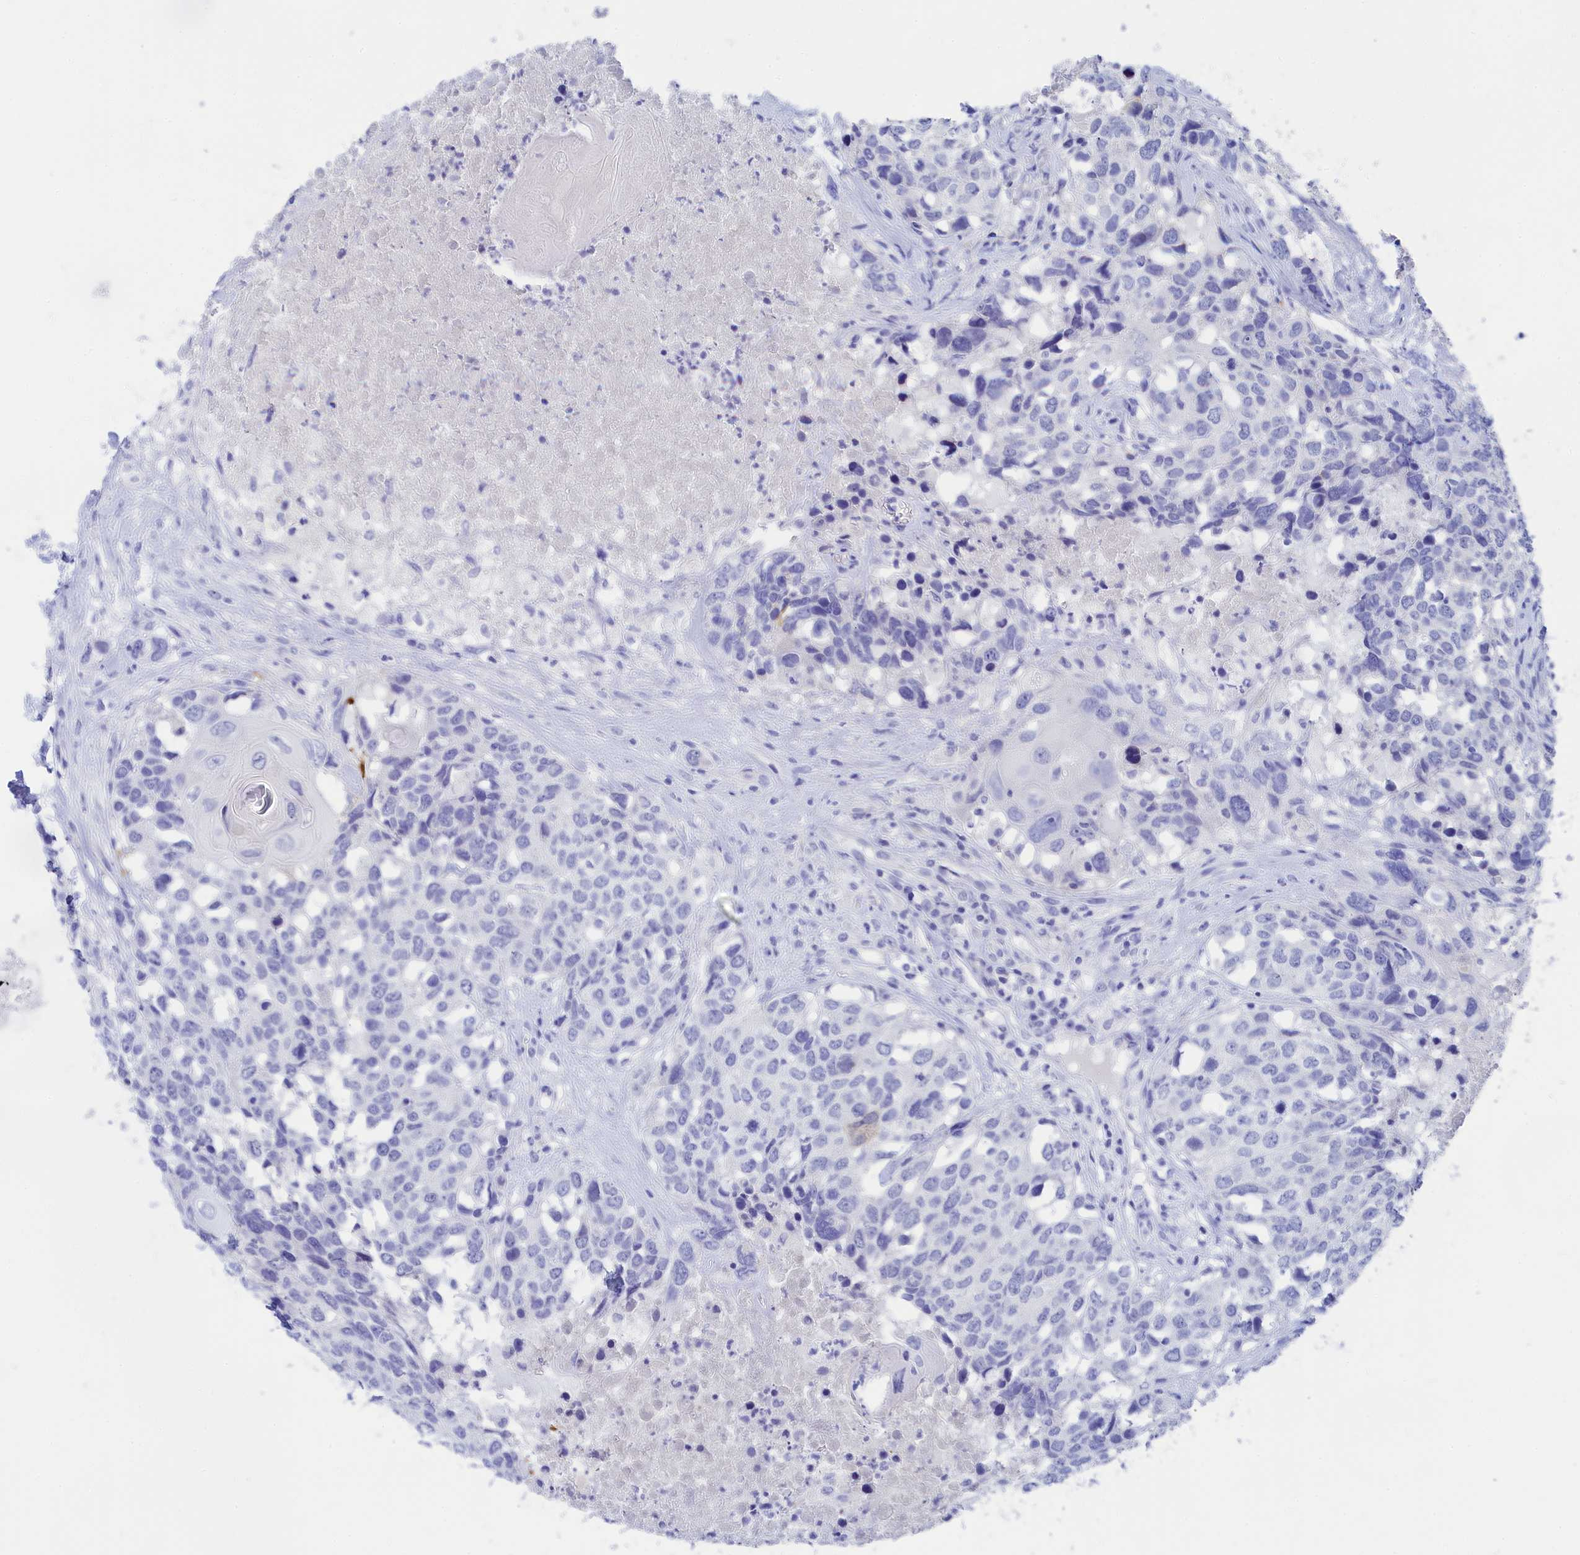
{"staining": {"intensity": "negative", "quantity": "none", "location": "none"}, "tissue": "head and neck cancer", "cell_type": "Tumor cells", "image_type": "cancer", "snomed": [{"axis": "morphology", "description": "Squamous cell carcinoma, NOS"}, {"axis": "topography", "description": "Head-Neck"}], "caption": "Head and neck cancer (squamous cell carcinoma) stained for a protein using immunohistochemistry (IHC) shows no expression tumor cells.", "gene": "TRIM10", "patient": {"sex": "male", "age": 66}}